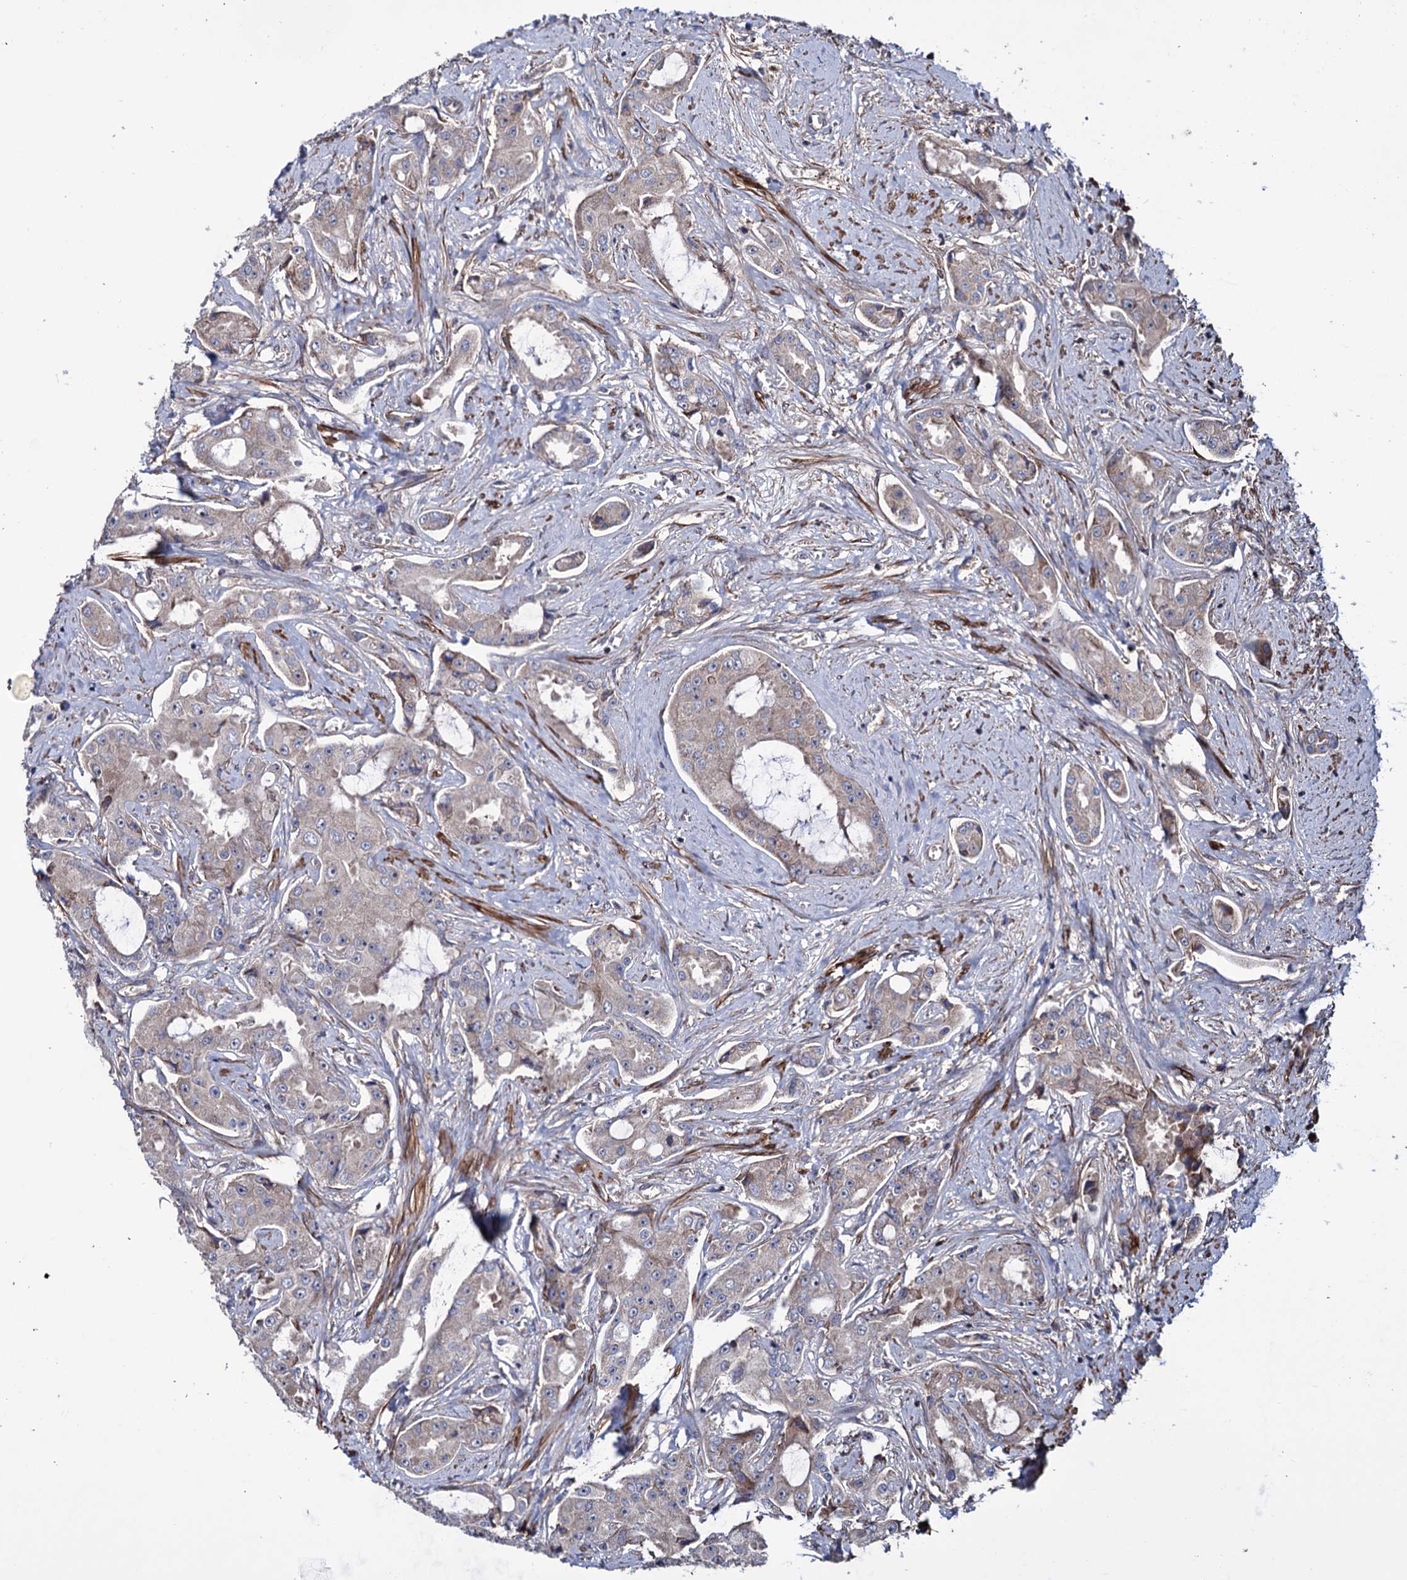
{"staining": {"intensity": "weak", "quantity": "<25%", "location": "cytoplasmic/membranous"}, "tissue": "prostate cancer", "cell_type": "Tumor cells", "image_type": "cancer", "snomed": [{"axis": "morphology", "description": "Adenocarcinoma, High grade"}, {"axis": "topography", "description": "Prostate"}], "caption": "Prostate adenocarcinoma (high-grade) stained for a protein using IHC exhibits no positivity tumor cells.", "gene": "FERMT2", "patient": {"sex": "male", "age": 73}}